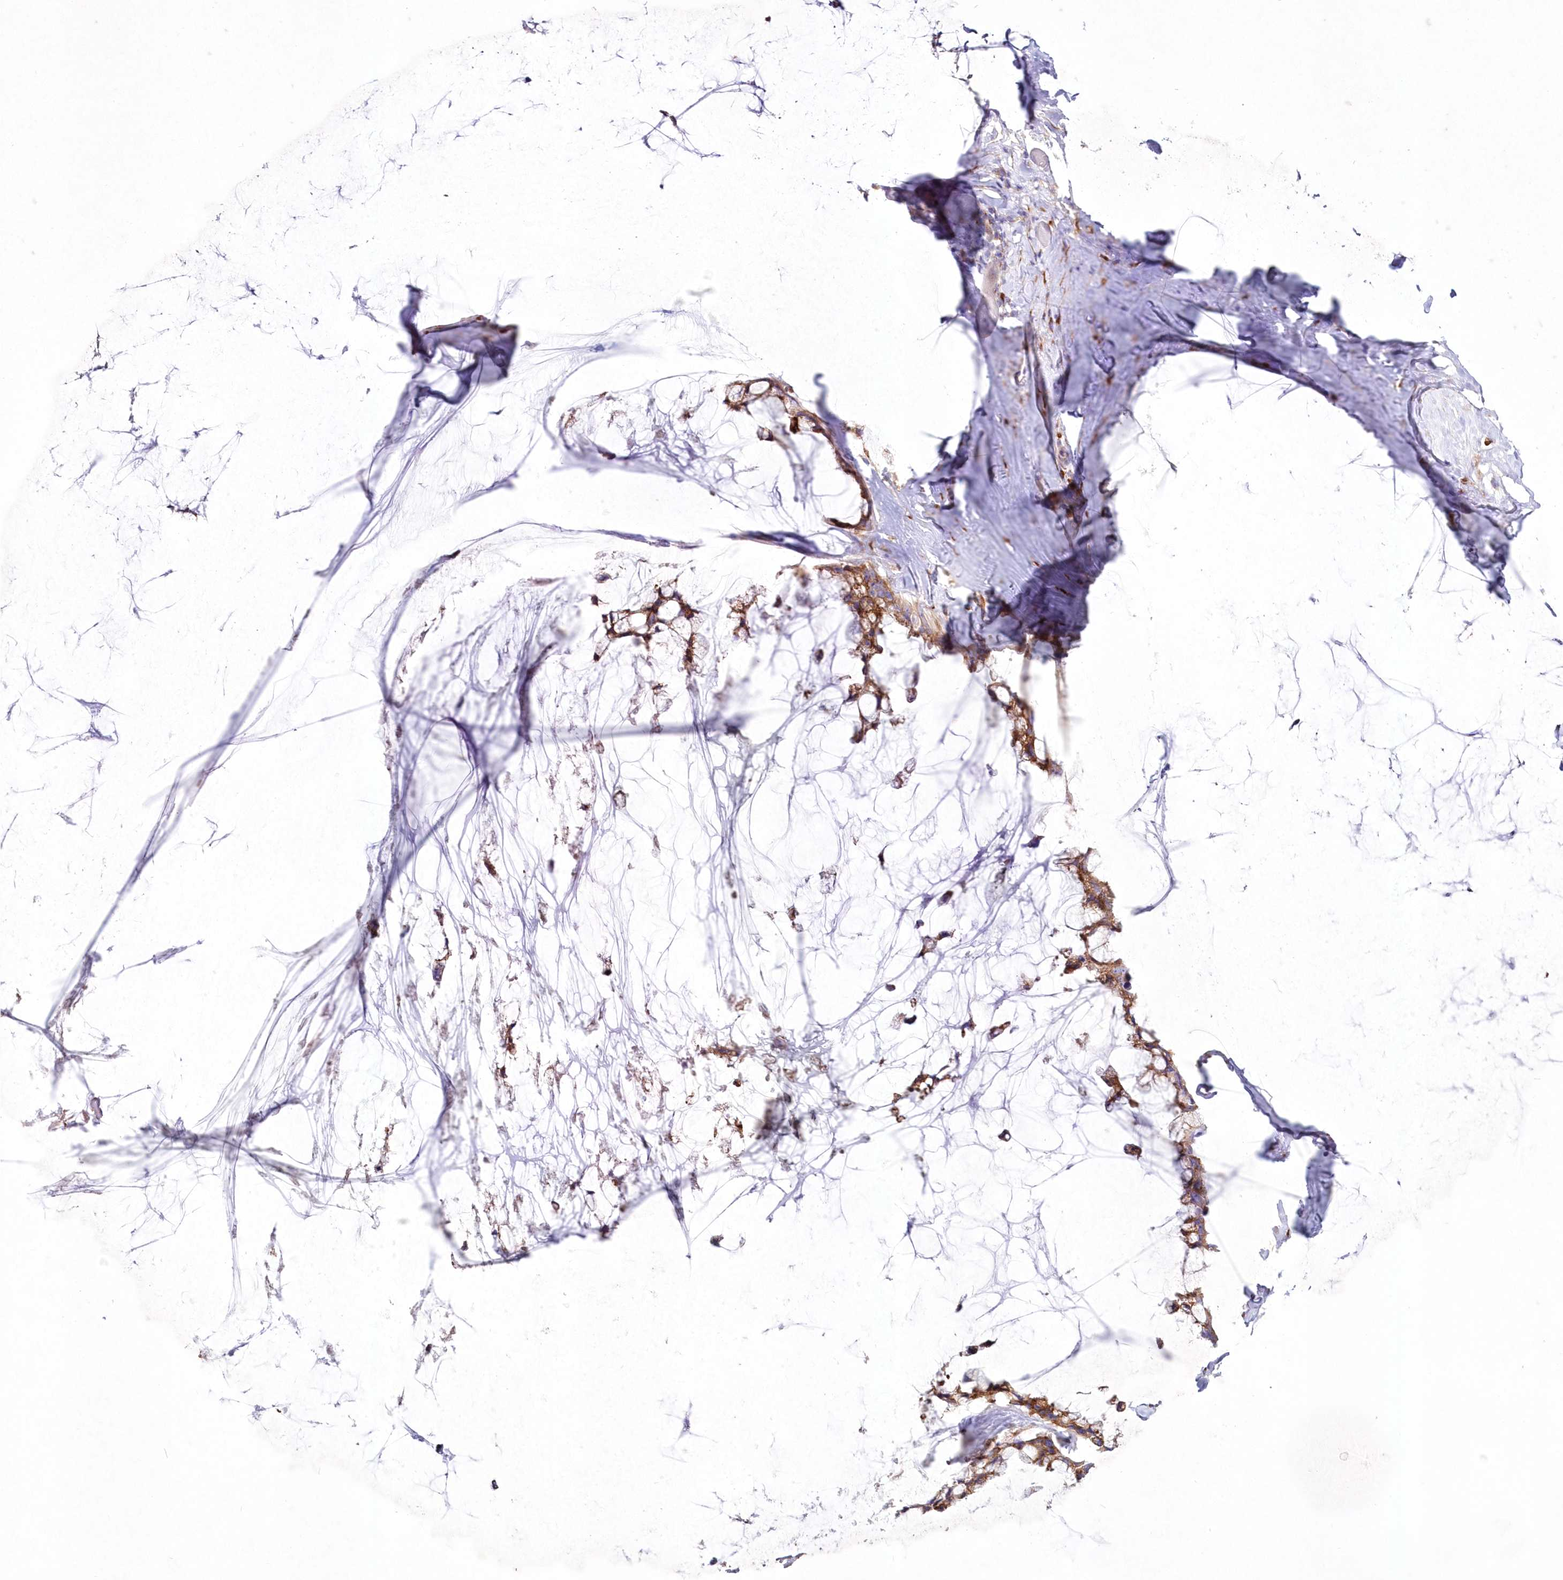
{"staining": {"intensity": "moderate", "quantity": ">75%", "location": "cytoplasmic/membranous"}, "tissue": "ovarian cancer", "cell_type": "Tumor cells", "image_type": "cancer", "snomed": [{"axis": "morphology", "description": "Cystadenocarcinoma, mucinous, NOS"}, {"axis": "topography", "description": "Ovary"}], "caption": "This is an image of IHC staining of mucinous cystadenocarcinoma (ovarian), which shows moderate expression in the cytoplasmic/membranous of tumor cells.", "gene": "ARFGEF3", "patient": {"sex": "female", "age": 39}}